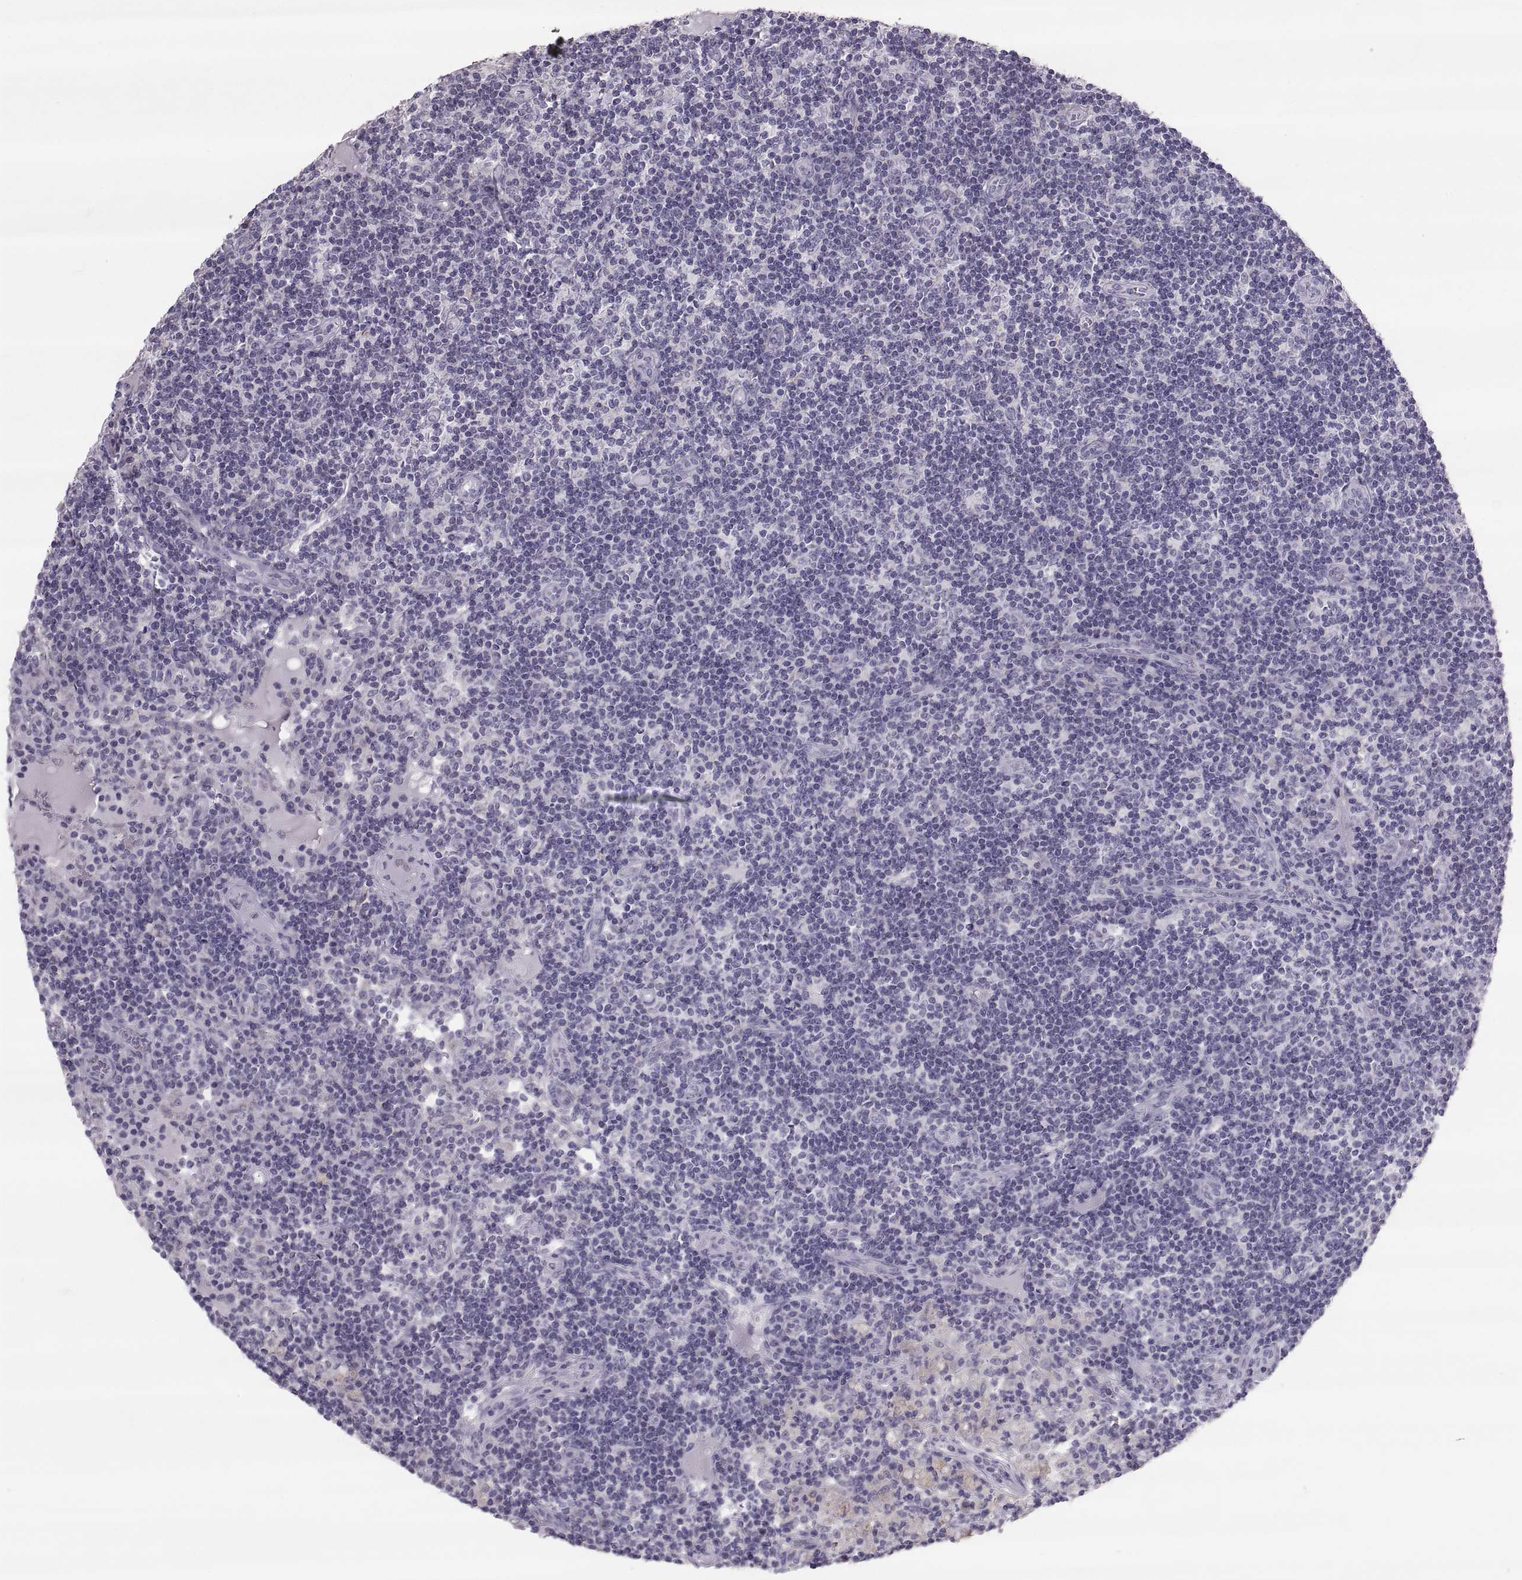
{"staining": {"intensity": "negative", "quantity": "none", "location": "none"}, "tissue": "lymph node", "cell_type": "Germinal center cells", "image_type": "normal", "snomed": [{"axis": "morphology", "description": "Normal tissue, NOS"}, {"axis": "topography", "description": "Lymph node"}], "caption": "Human lymph node stained for a protein using immunohistochemistry displays no positivity in germinal center cells.", "gene": "STMND1", "patient": {"sex": "female", "age": 72}}